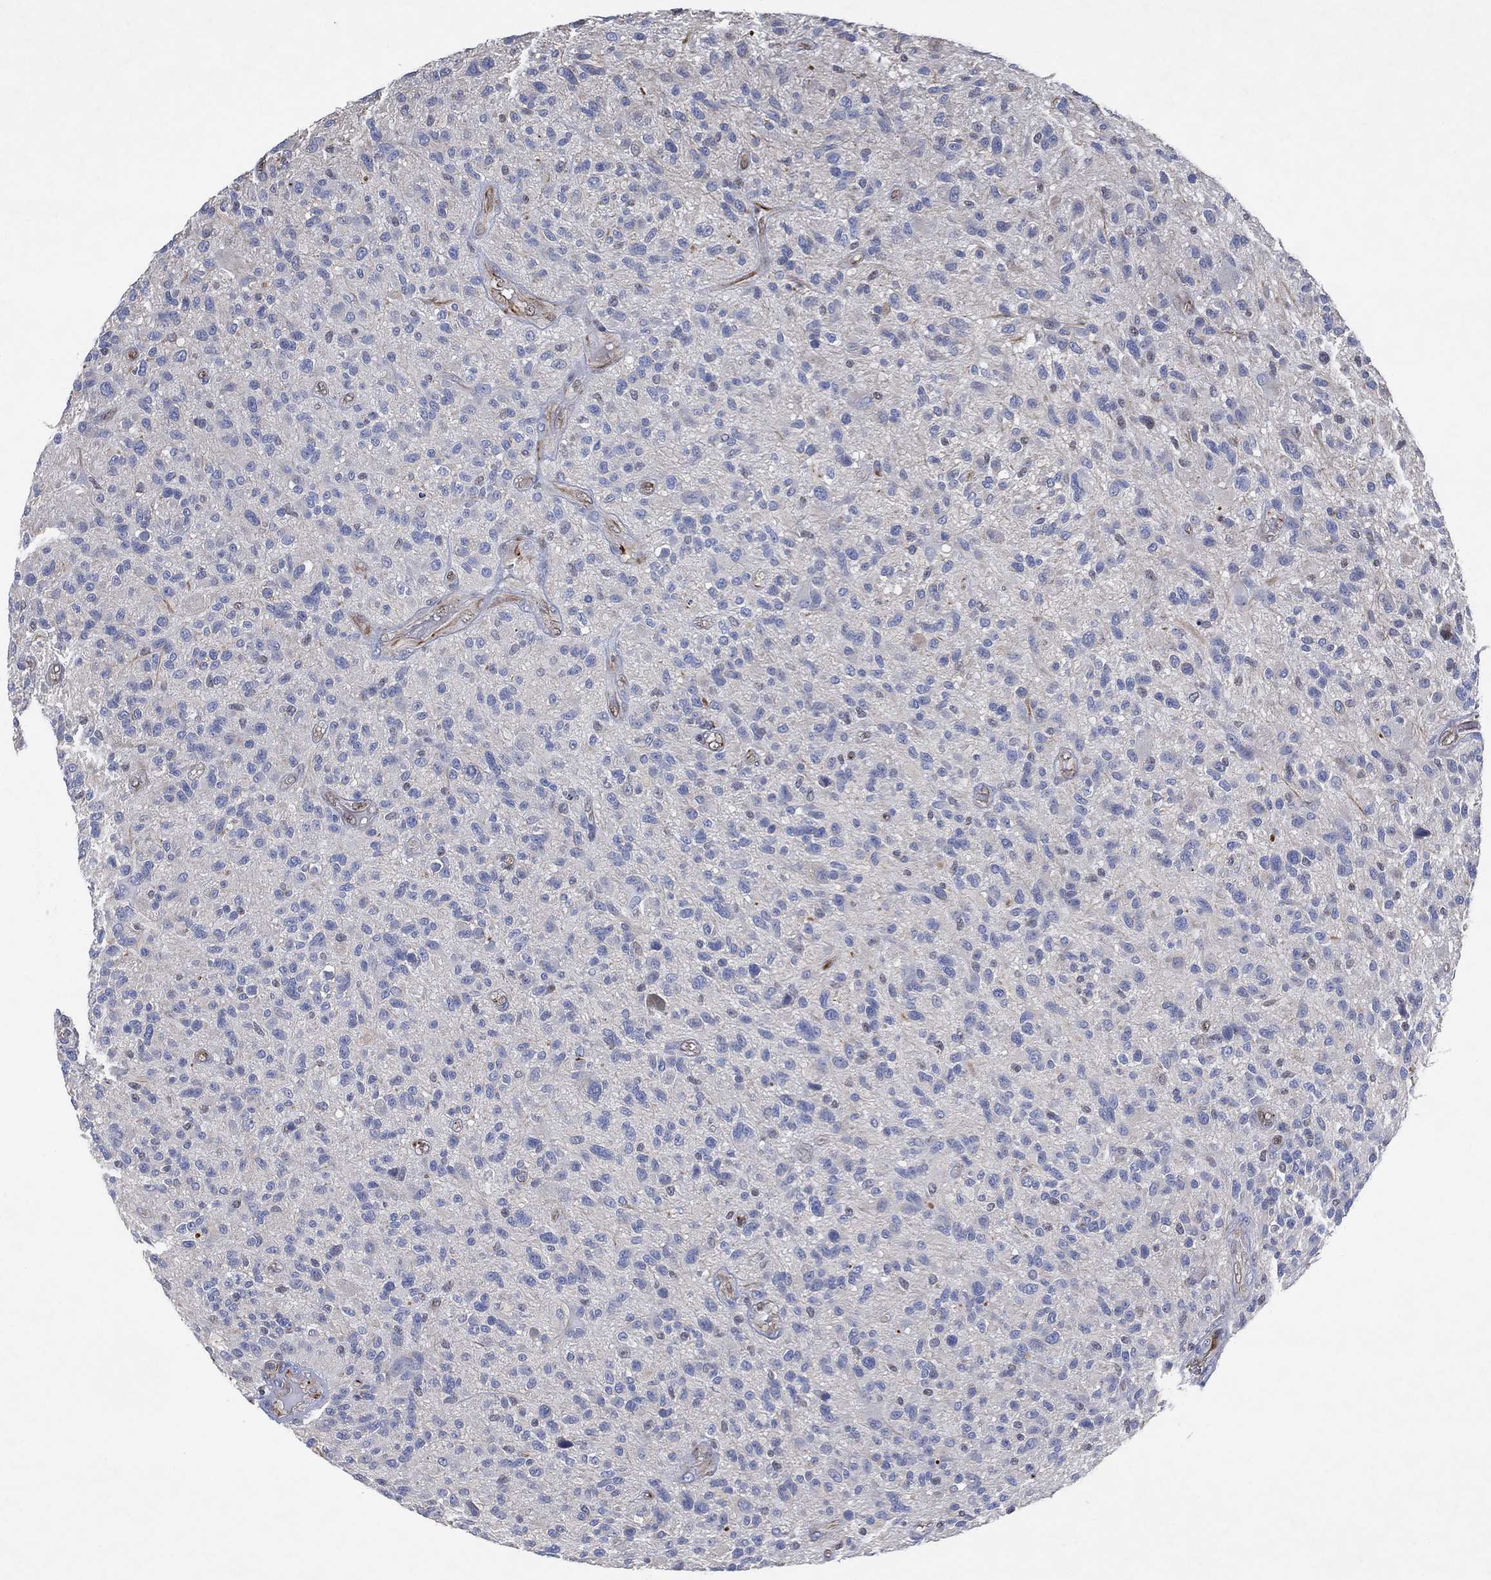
{"staining": {"intensity": "negative", "quantity": "none", "location": "none"}, "tissue": "glioma", "cell_type": "Tumor cells", "image_type": "cancer", "snomed": [{"axis": "morphology", "description": "Glioma, malignant, High grade"}, {"axis": "topography", "description": "Brain"}], "caption": "The immunohistochemistry image has no significant expression in tumor cells of high-grade glioma (malignant) tissue. (DAB IHC with hematoxylin counter stain).", "gene": "FLI1", "patient": {"sex": "male", "age": 47}}